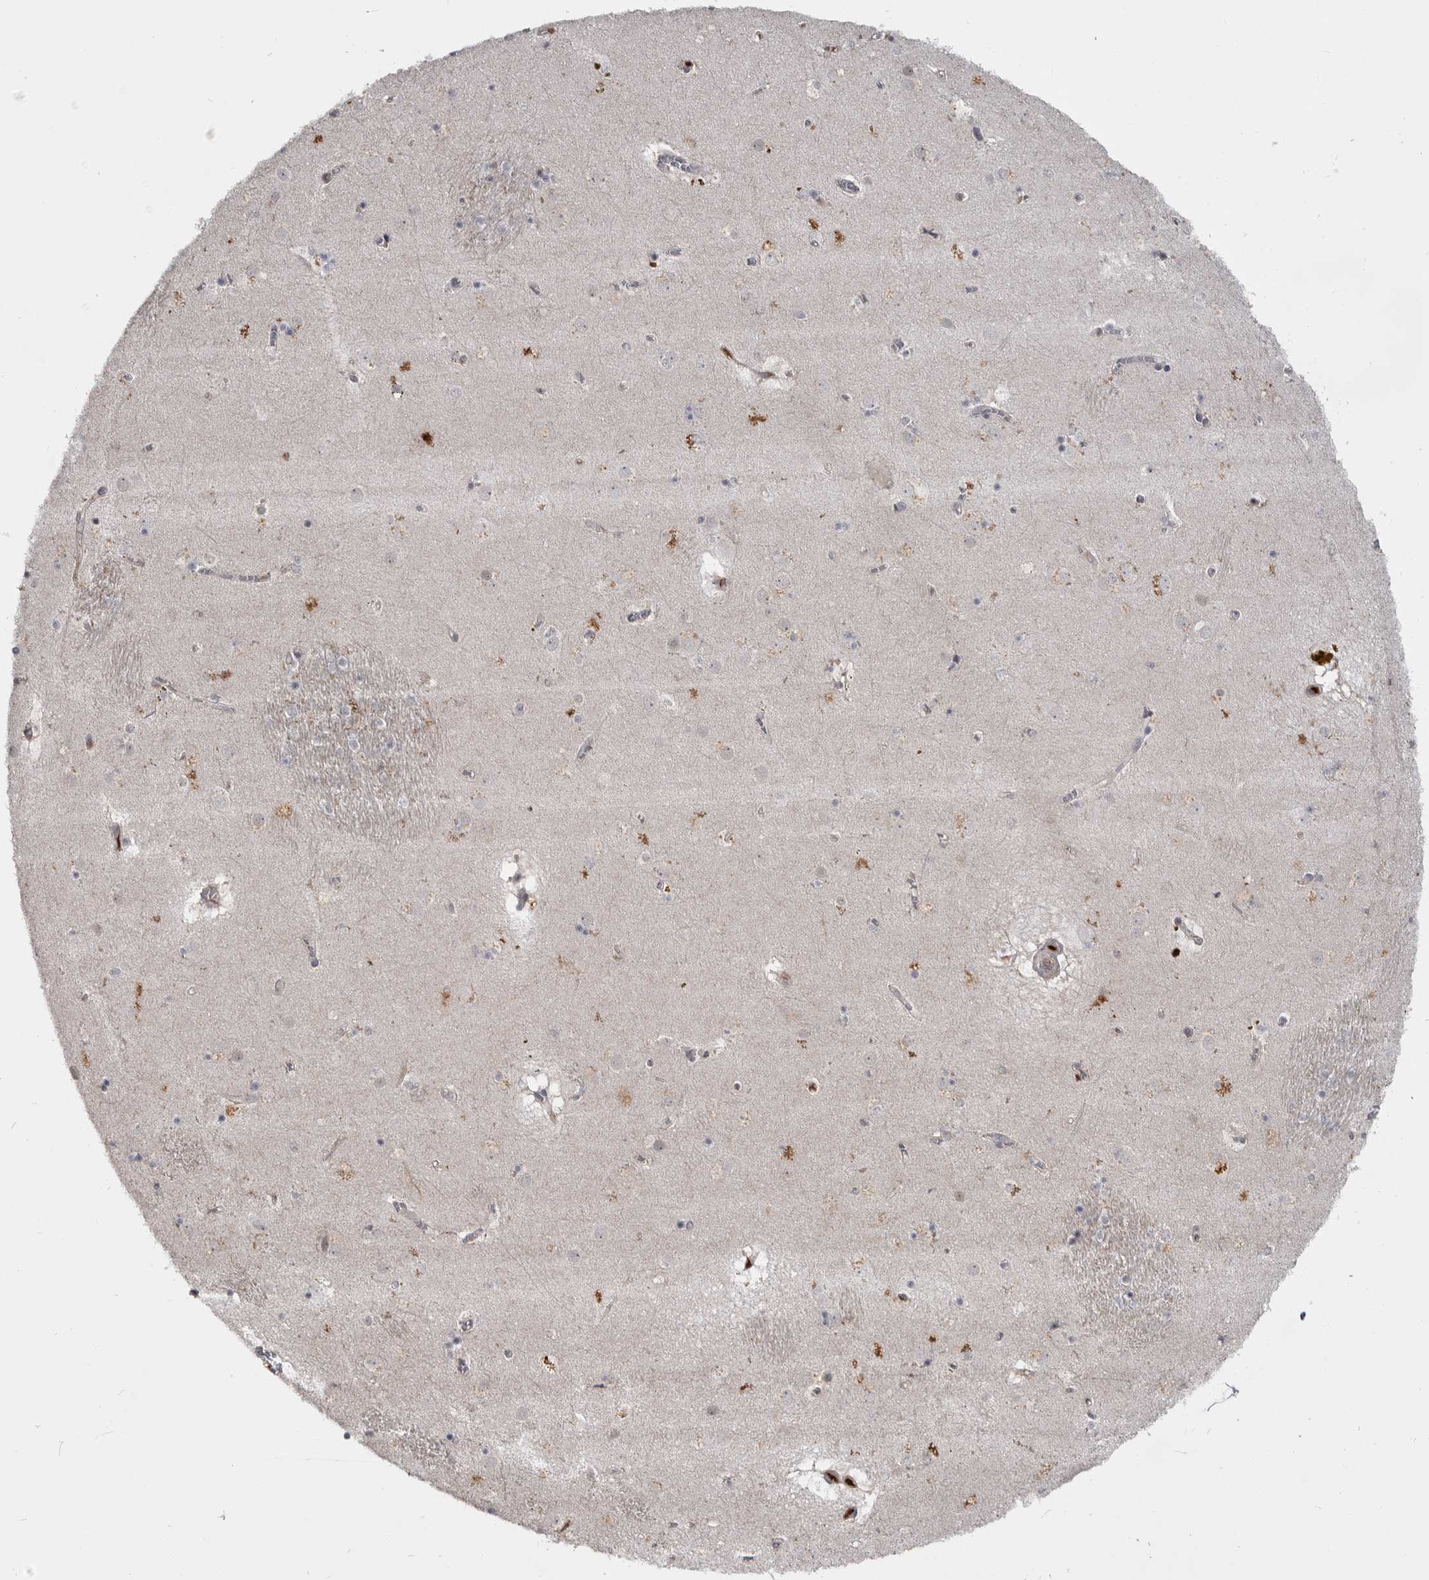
{"staining": {"intensity": "negative", "quantity": "none", "location": "none"}, "tissue": "caudate", "cell_type": "Glial cells", "image_type": "normal", "snomed": [{"axis": "morphology", "description": "Normal tissue, NOS"}, {"axis": "topography", "description": "Lateral ventricle wall"}], "caption": "The IHC photomicrograph has no significant positivity in glial cells of caudate. The staining was performed using DAB (3,3'-diaminobenzidine) to visualize the protein expression in brown, while the nuclei were stained in blue with hematoxylin (Magnification: 20x).", "gene": "ZNF277", "patient": {"sex": "male", "age": 70}}